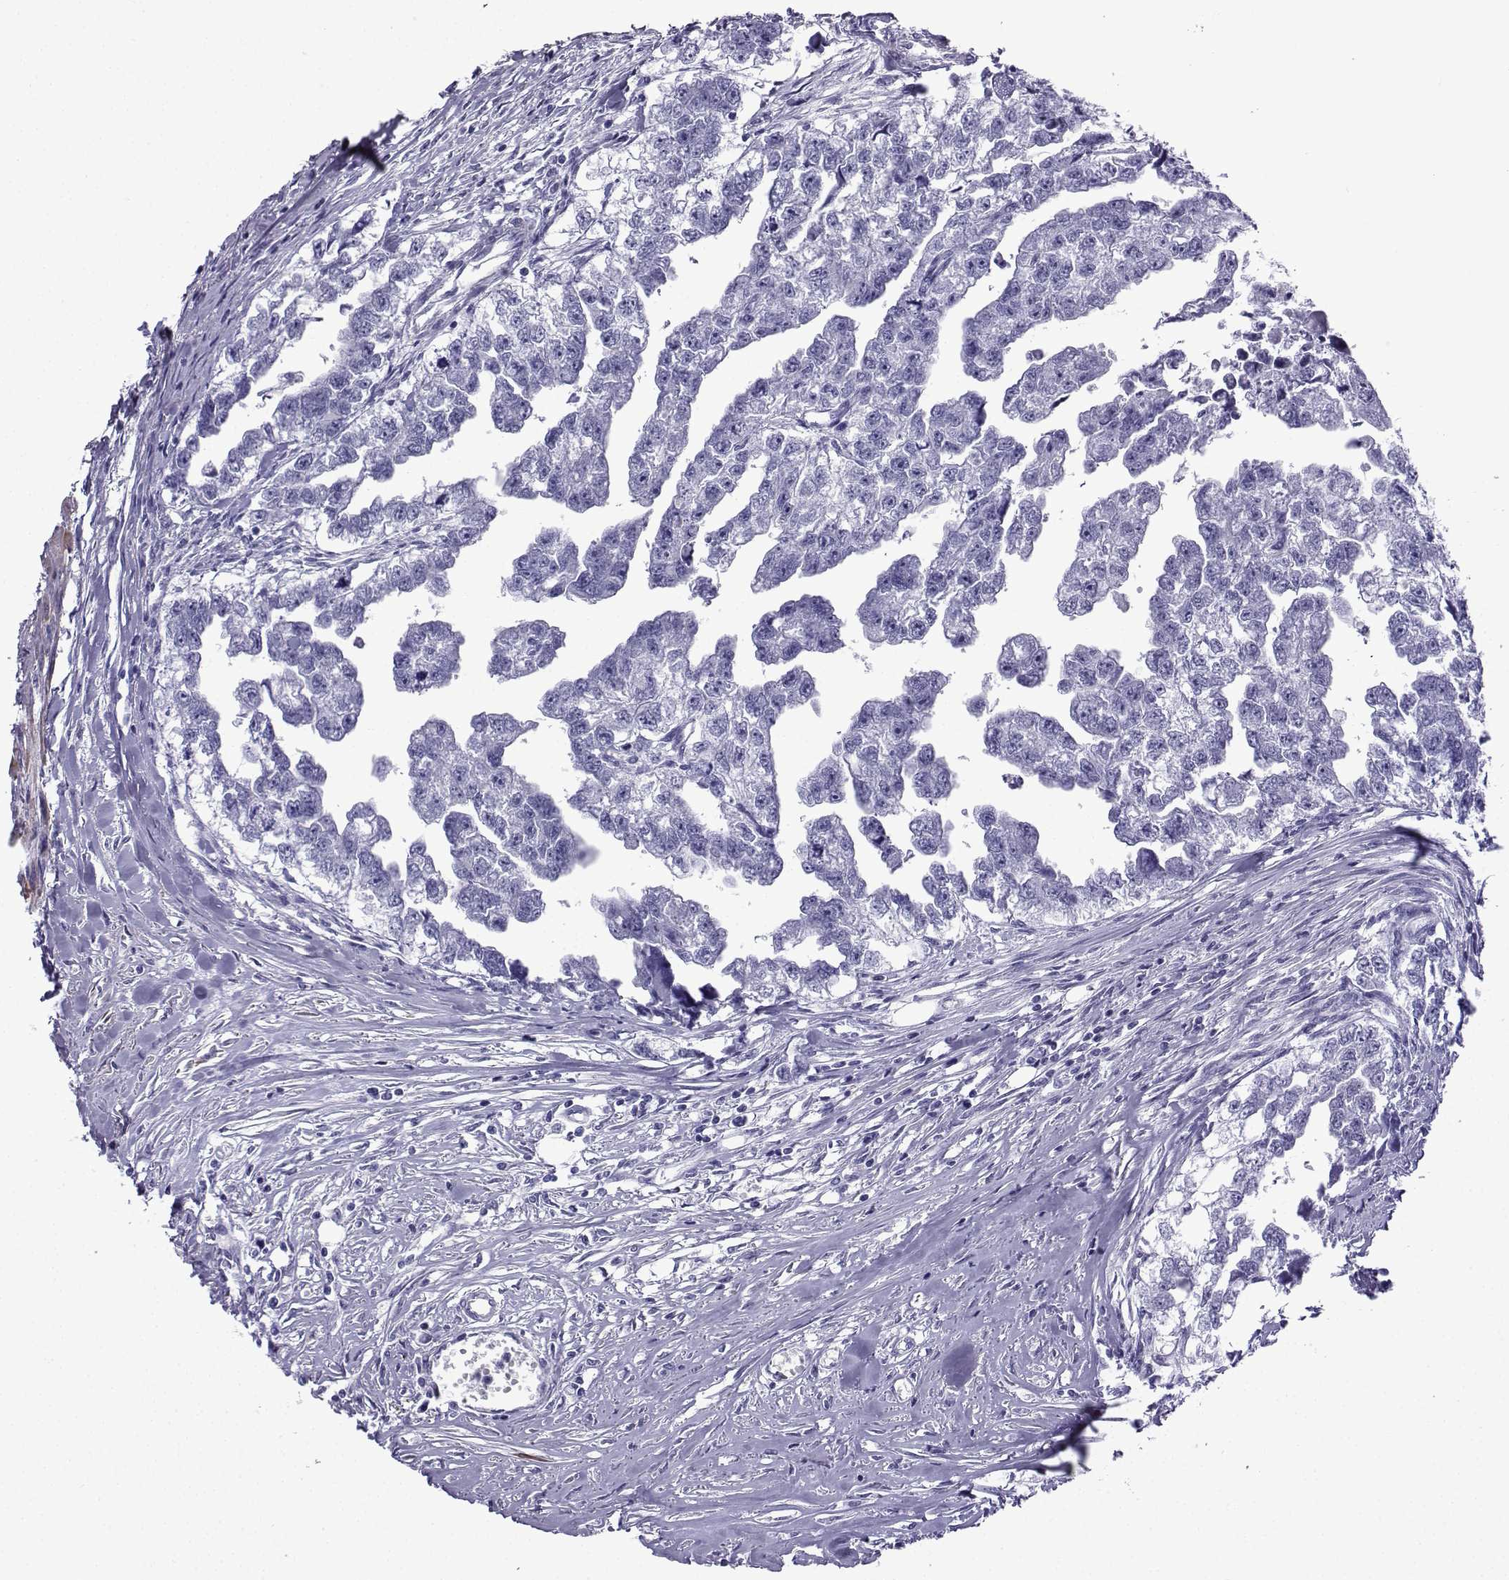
{"staining": {"intensity": "negative", "quantity": "none", "location": "none"}, "tissue": "testis cancer", "cell_type": "Tumor cells", "image_type": "cancer", "snomed": [{"axis": "morphology", "description": "Carcinoma, Embryonal, NOS"}, {"axis": "morphology", "description": "Teratoma, malignant, NOS"}, {"axis": "topography", "description": "Testis"}], "caption": "Immunohistochemical staining of human embryonal carcinoma (testis) shows no significant staining in tumor cells. The staining was performed using DAB (3,3'-diaminobenzidine) to visualize the protein expression in brown, while the nuclei were stained in blue with hematoxylin (Magnification: 20x).", "gene": "KCNF1", "patient": {"sex": "male", "age": 44}}